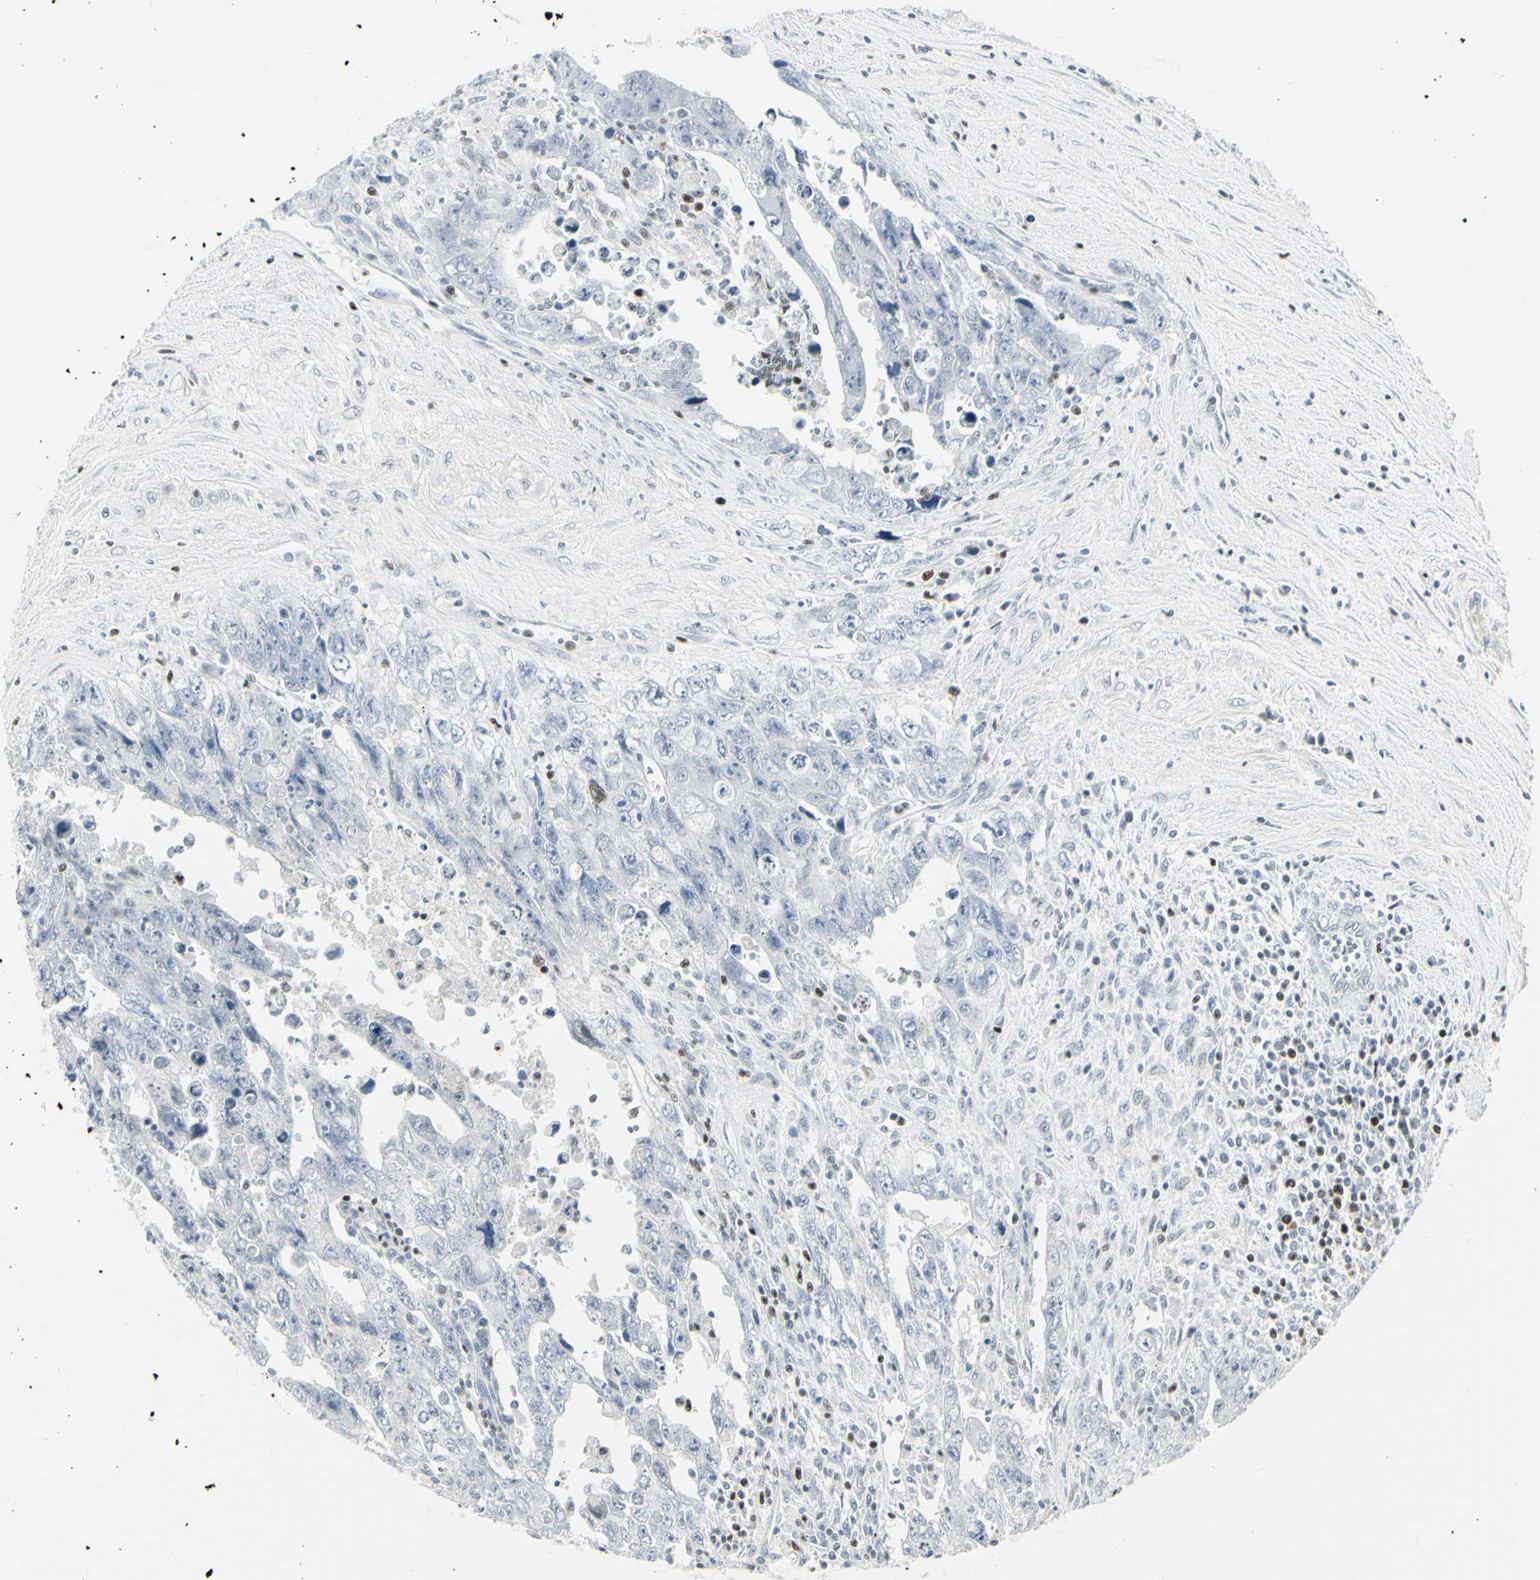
{"staining": {"intensity": "negative", "quantity": "none", "location": "none"}, "tissue": "testis cancer", "cell_type": "Tumor cells", "image_type": "cancer", "snomed": [{"axis": "morphology", "description": "Carcinoma, Embryonal, NOS"}, {"axis": "topography", "description": "Testis"}], "caption": "Image shows no protein staining in tumor cells of embryonal carcinoma (testis) tissue.", "gene": "ZBTB7B", "patient": {"sex": "male", "age": 28}}